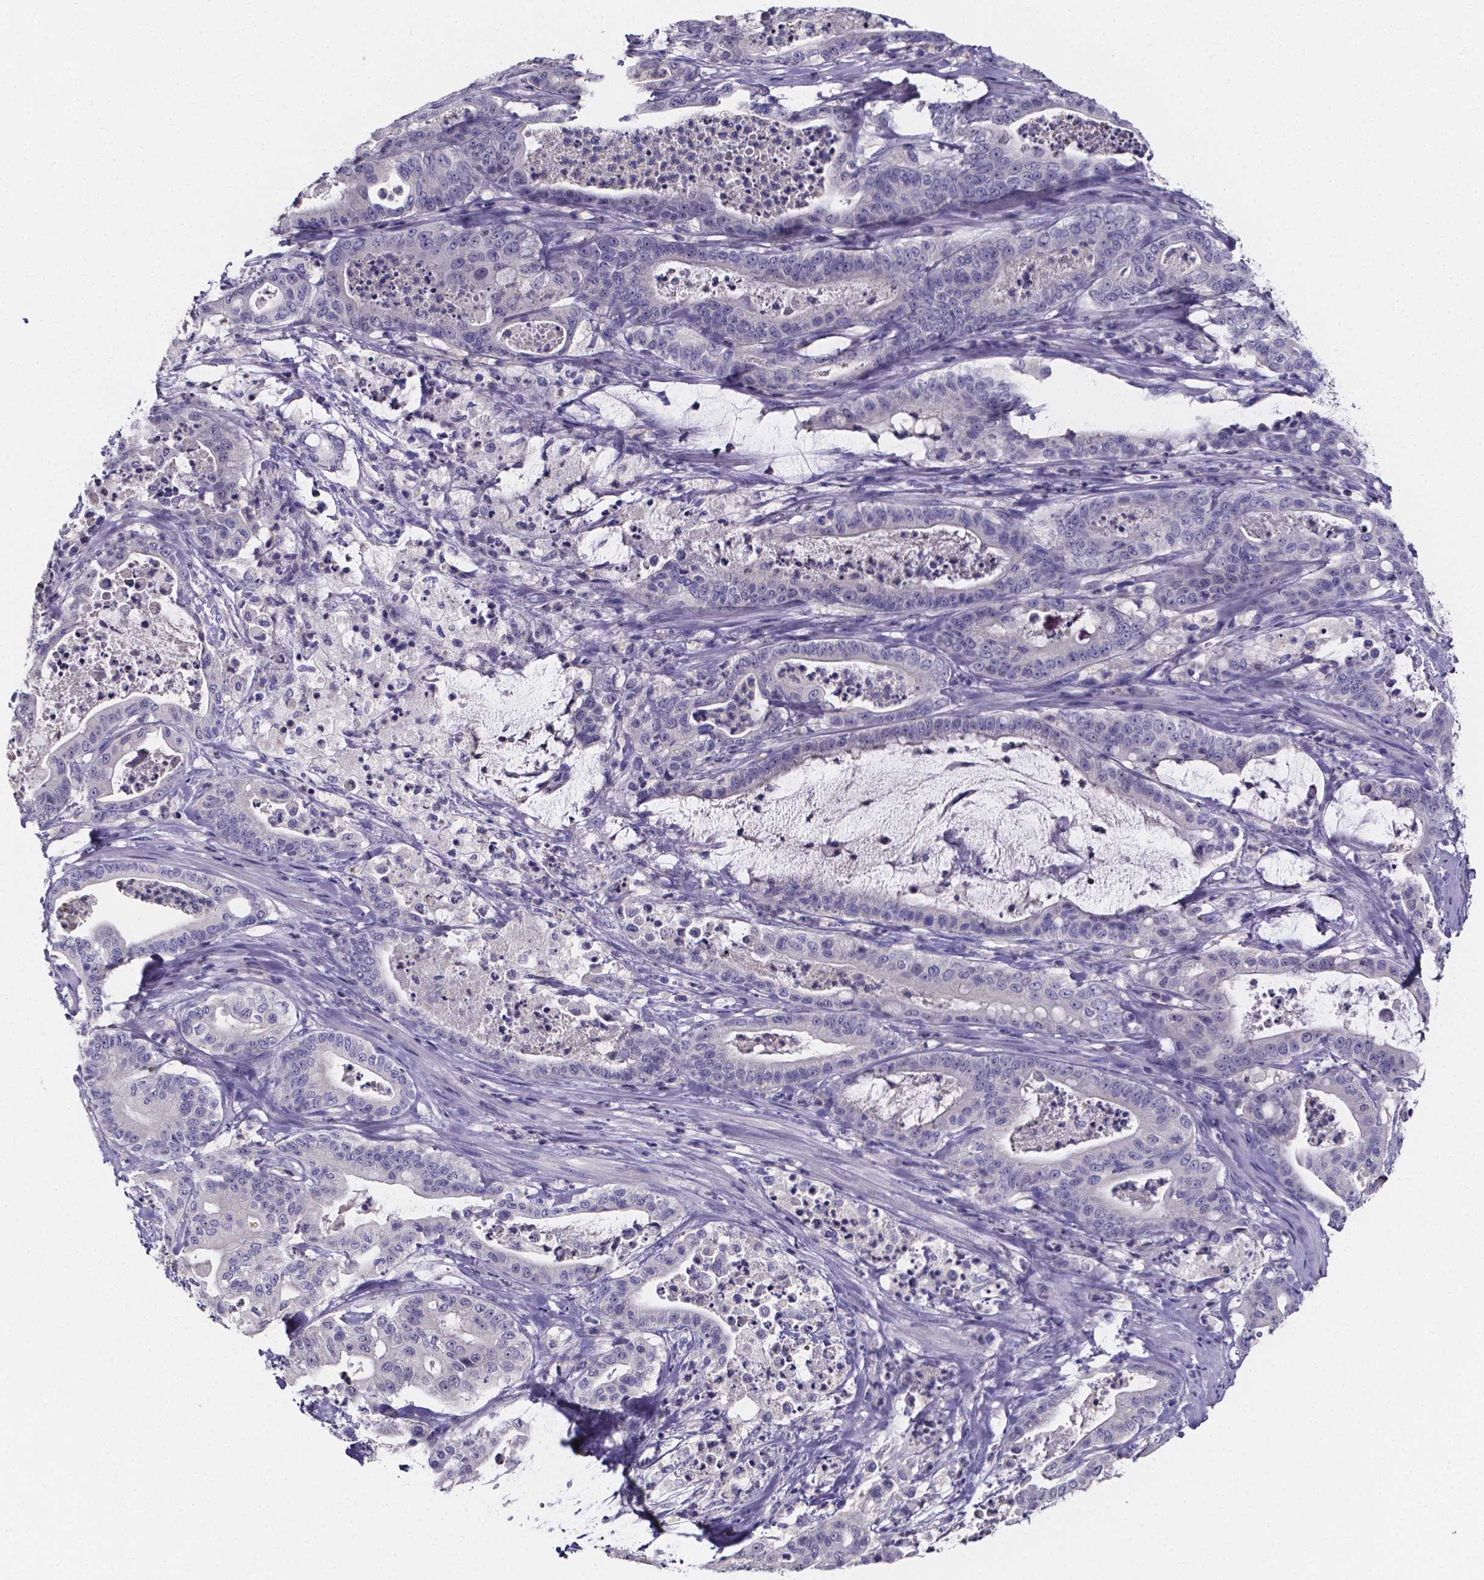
{"staining": {"intensity": "negative", "quantity": "none", "location": "none"}, "tissue": "pancreatic cancer", "cell_type": "Tumor cells", "image_type": "cancer", "snomed": [{"axis": "morphology", "description": "Adenocarcinoma, NOS"}, {"axis": "topography", "description": "Pancreas"}], "caption": "Photomicrograph shows no protein expression in tumor cells of pancreatic cancer (adenocarcinoma) tissue.", "gene": "IZUMO1", "patient": {"sex": "male", "age": 71}}